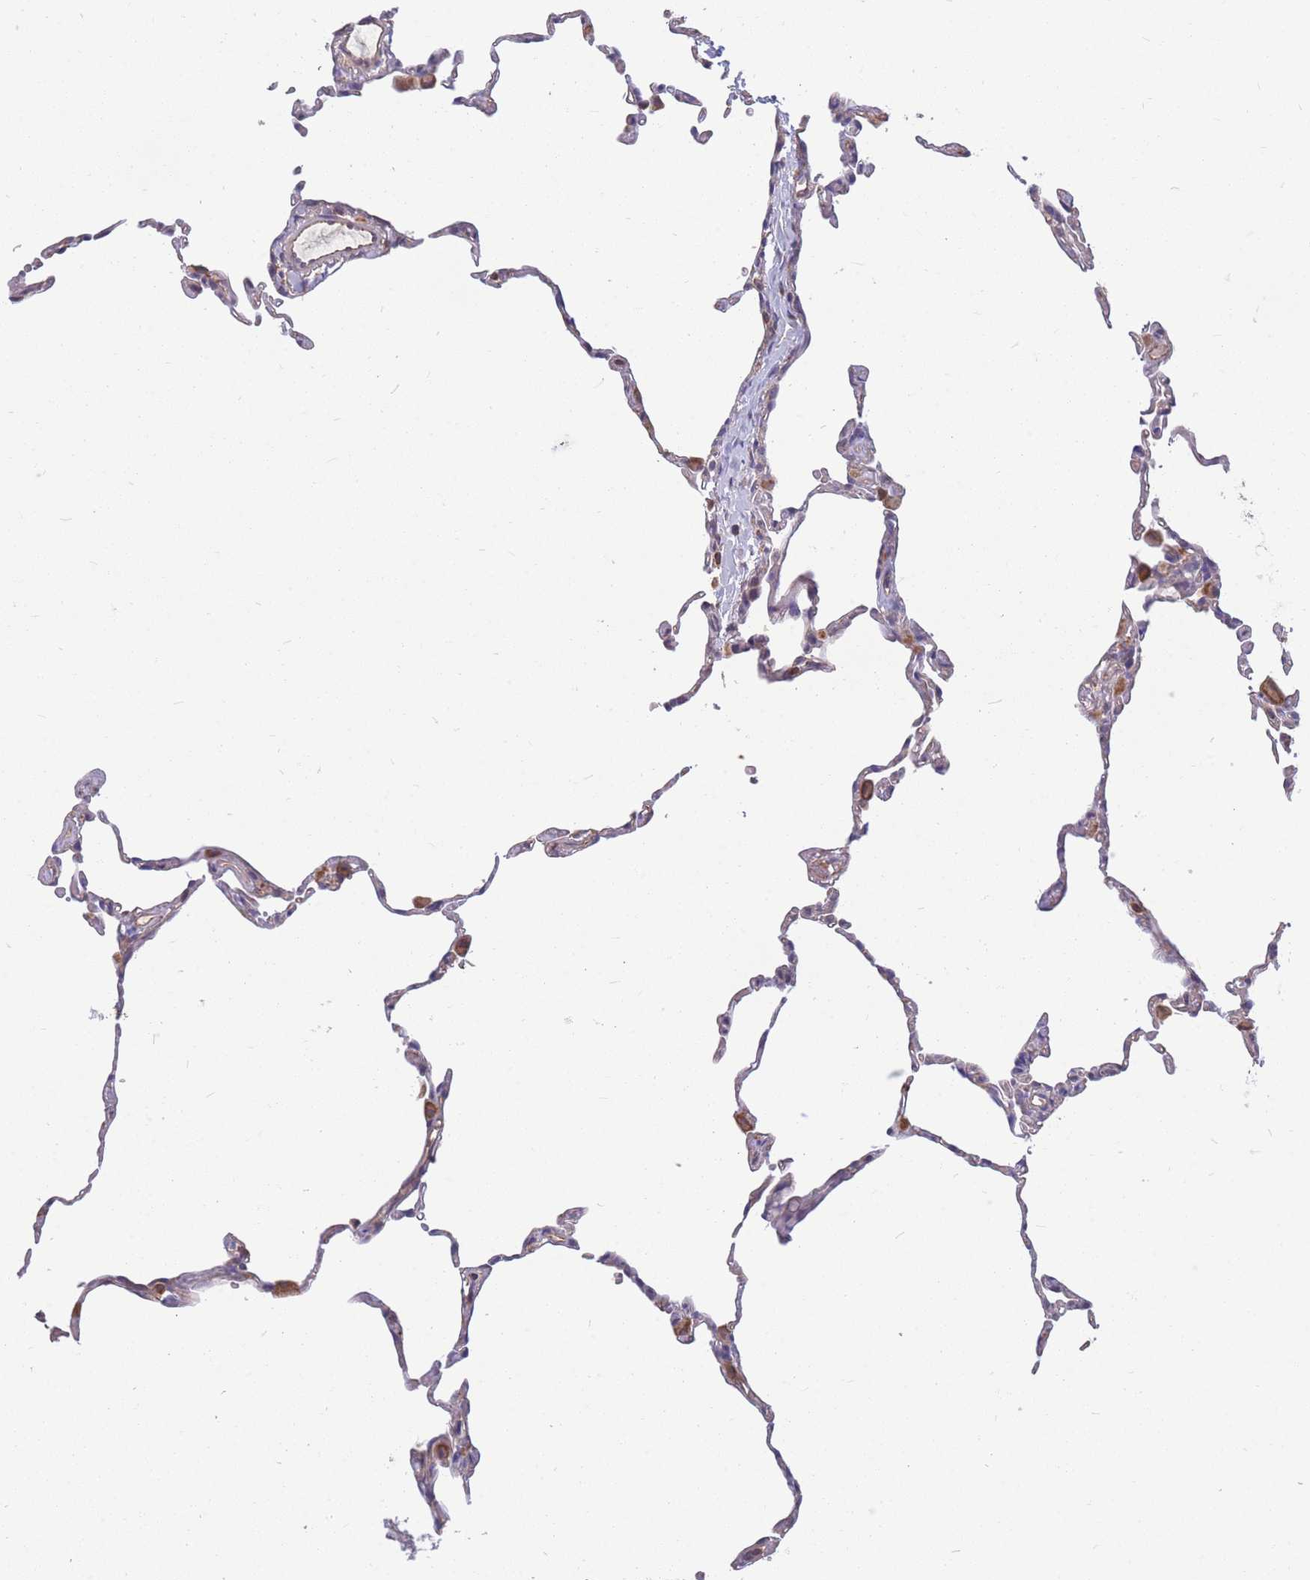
{"staining": {"intensity": "negative", "quantity": "none", "location": "none"}, "tissue": "lung", "cell_type": "Alveolar cells", "image_type": "normal", "snomed": [{"axis": "morphology", "description": "Normal tissue, NOS"}, {"axis": "topography", "description": "Lung"}], "caption": "A micrograph of human lung is negative for staining in alveolar cells. Nuclei are stained in blue.", "gene": "MRPS9", "patient": {"sex": "female", "age": 57}}